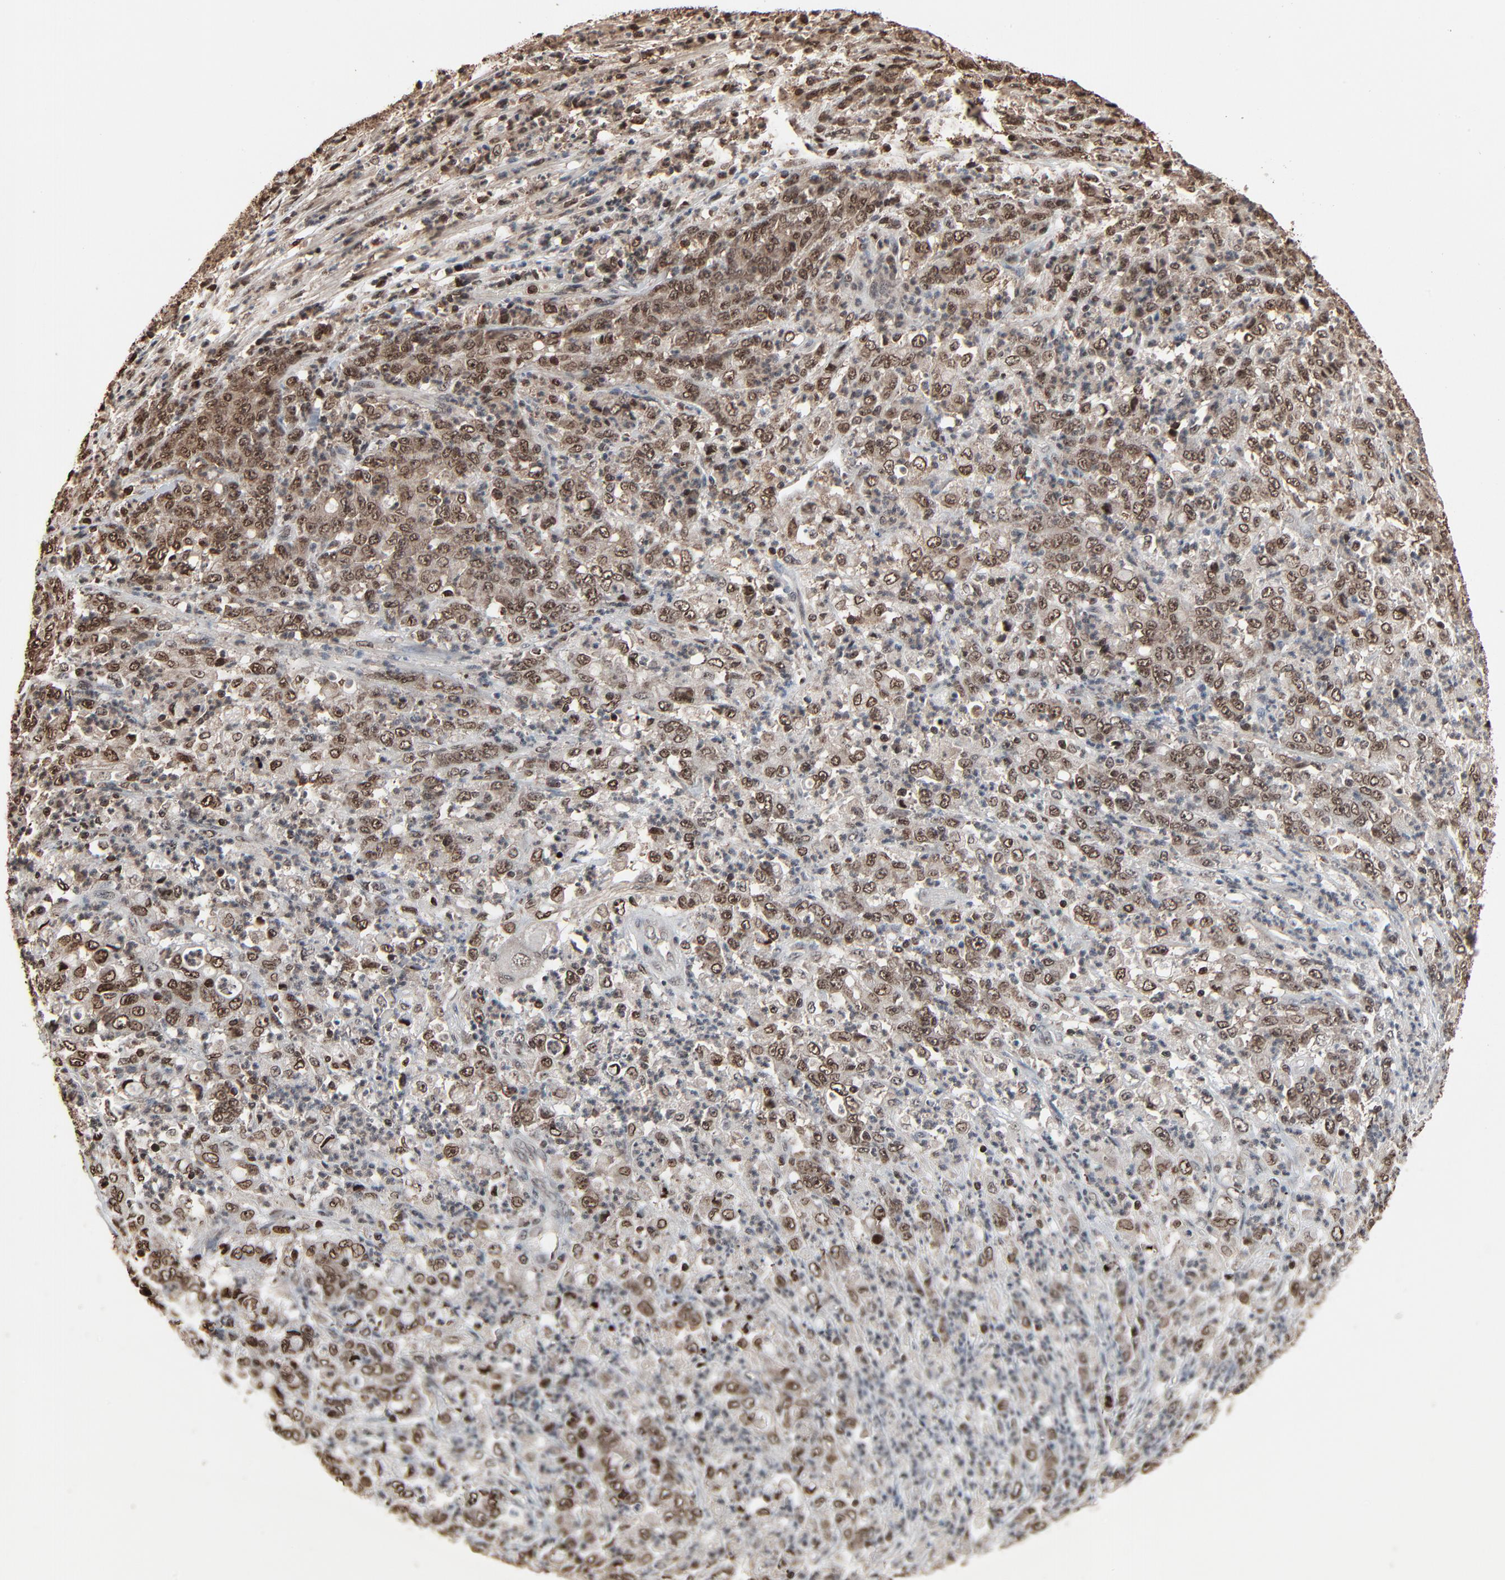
{"staining": {"intensity": "moderate", "quantity": ">75%", "location": "nuclear"}, "tissue": "stomach cancer", "cell_type": "Tumor cells", "image_type": "cancer", "snomed": [{"axis": "morphology", "description": "Adenocarcinoma, NOS"}, {"axis": "topography", "description": "Stomach, lower"}], "caption": "A medium amount of moderate nuclear staining is appreciated in about >75% of tumor cells in adenocarcinoma (stomach) tissue.", "gene": "RPS6KA3", "patient": {"sex": "female", "age": 71}}